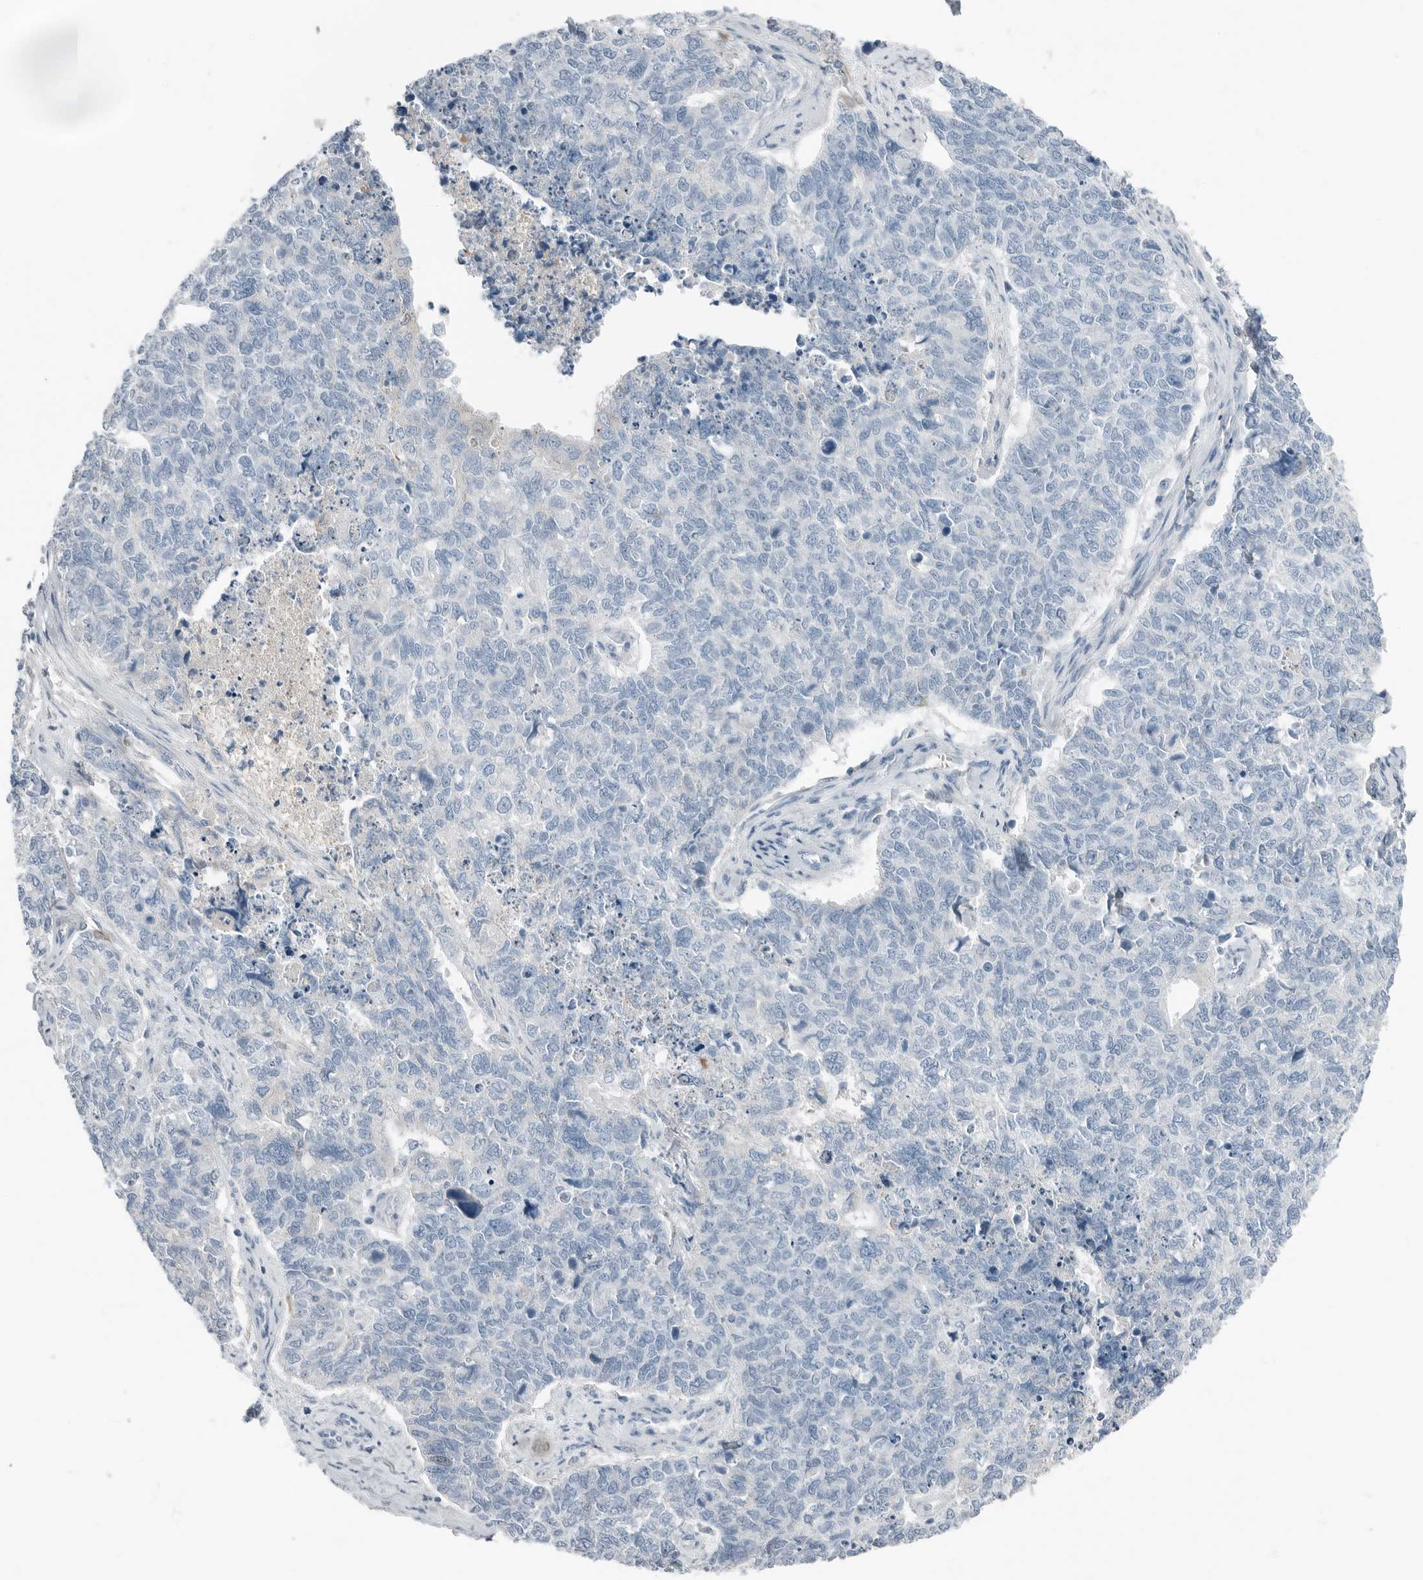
{"staining": {"intensity": "negative", "quantity": "none", "location": "none"}, "tissue": "cervical cancer", "cell_type": "Tumor cells", "image_type": "cancer", "snomed": [{"axis": "morphology", "description": "Squamous cell carcinoma, NOS"}, {"axis": "topography", "description": "Cervix"}], "caption": "A high-resolution image shows immunohistochemistry (IHC) staining of cervical squamous cell carcinoma, which reveals no significant positivity in tumor cells.", "gene": "SERPINB7", "patient": {"sex": "female", "age": 63}}